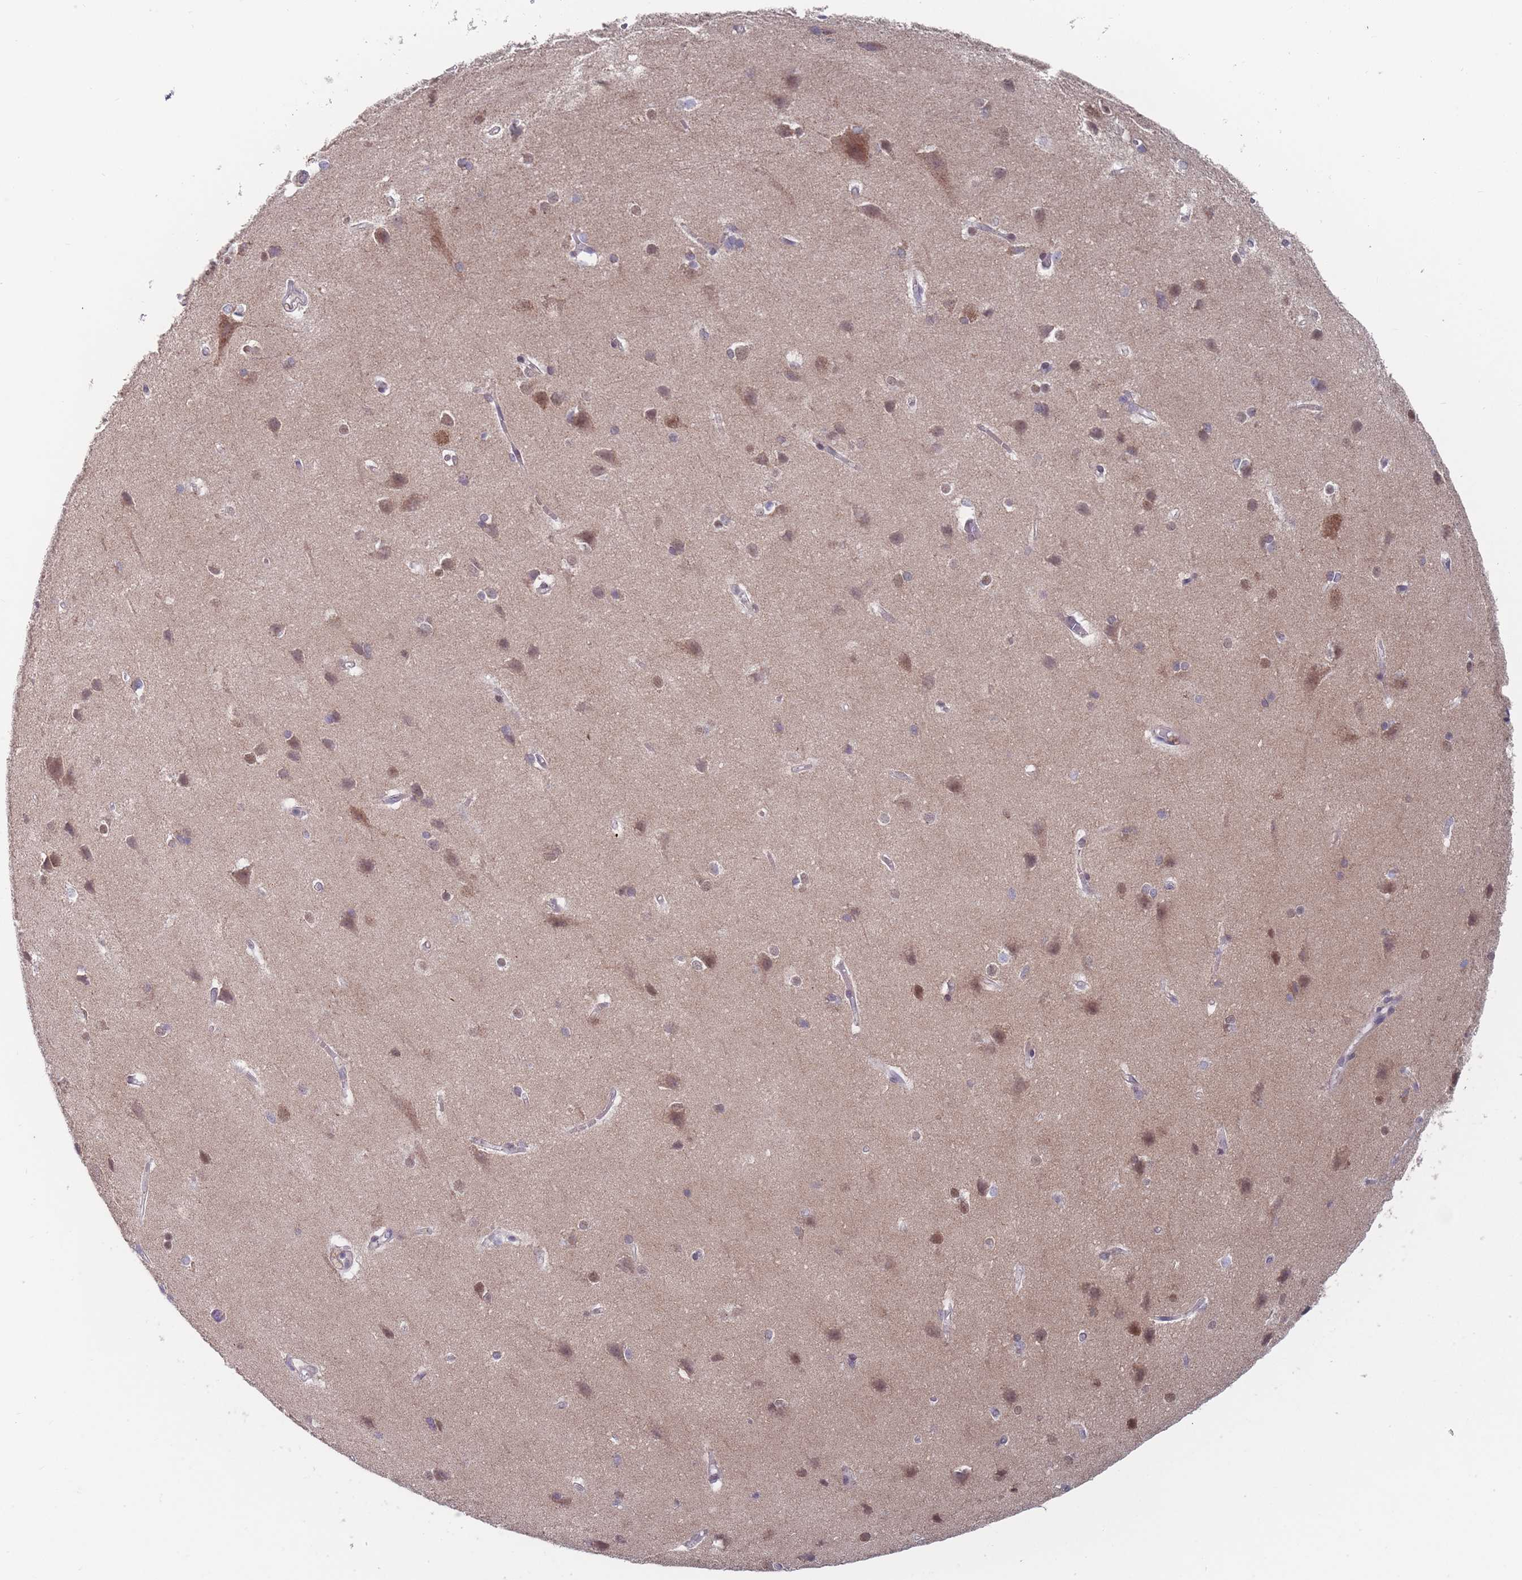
{"staining": {"intensity": "weak", "quantity": "25%-75%", "location": "cytoplasmic/membranous"}, "tissue": "cerebral cortex", "cell_type": "Endothelial cells", "image_type": "normal", "snomed": [{"axis": "morphology", "description": "Normal tissue, NOS"}, {"axis": "topography", "description": "Cerebral cortex"}], "caption": "Immunohistochemical staining of normal human cerebral cortex demonstrates weak cytoplasmic/membranous protein staining in approximately 25%-75% of endothelial cells.", "gene": "PEX7", "patient": {"sex": "male", "age": 37}}